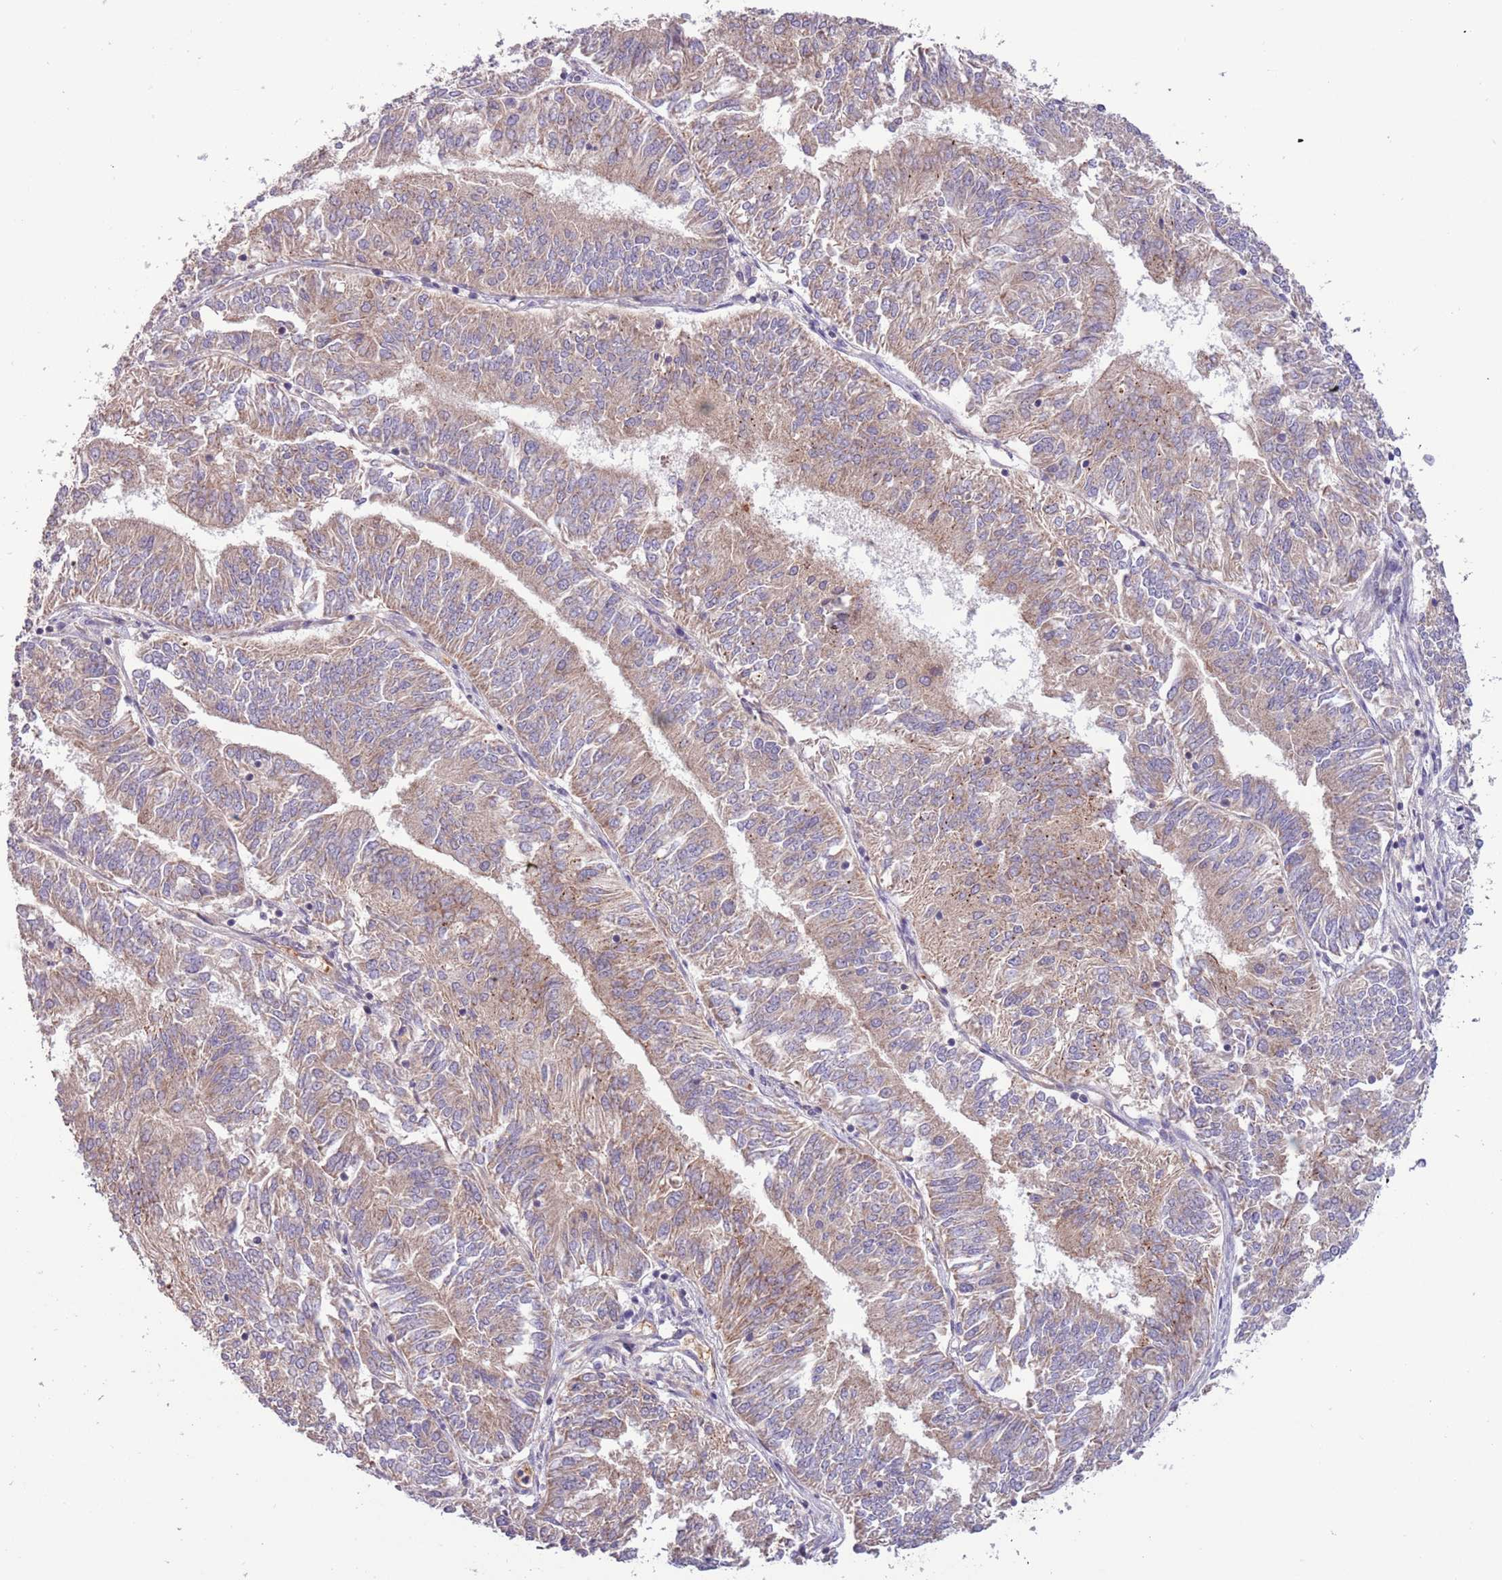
{"staining": {"intensity": "moderate", "quantity": ">75%", "location": "cytoplasmic/membranous"}, "tissue": "endometrial cancer", "cell_type": "Tumor cells", "image_type": "cancer", "snomed": [{"axis": "morphology", "description": "Adenocarcinoma, NOS"}, {"axis": "topography", "description": "Endometrium"}], "caption": "IHC photomicrograph of endometrial cancer stained for a protein (brown), which shows medium levels of moderate cytoplasmic/membranous positivity in about >75% of tumor cells.", "gene": "SHROOM3", "patient": {"sex": "female", "age": 58}}